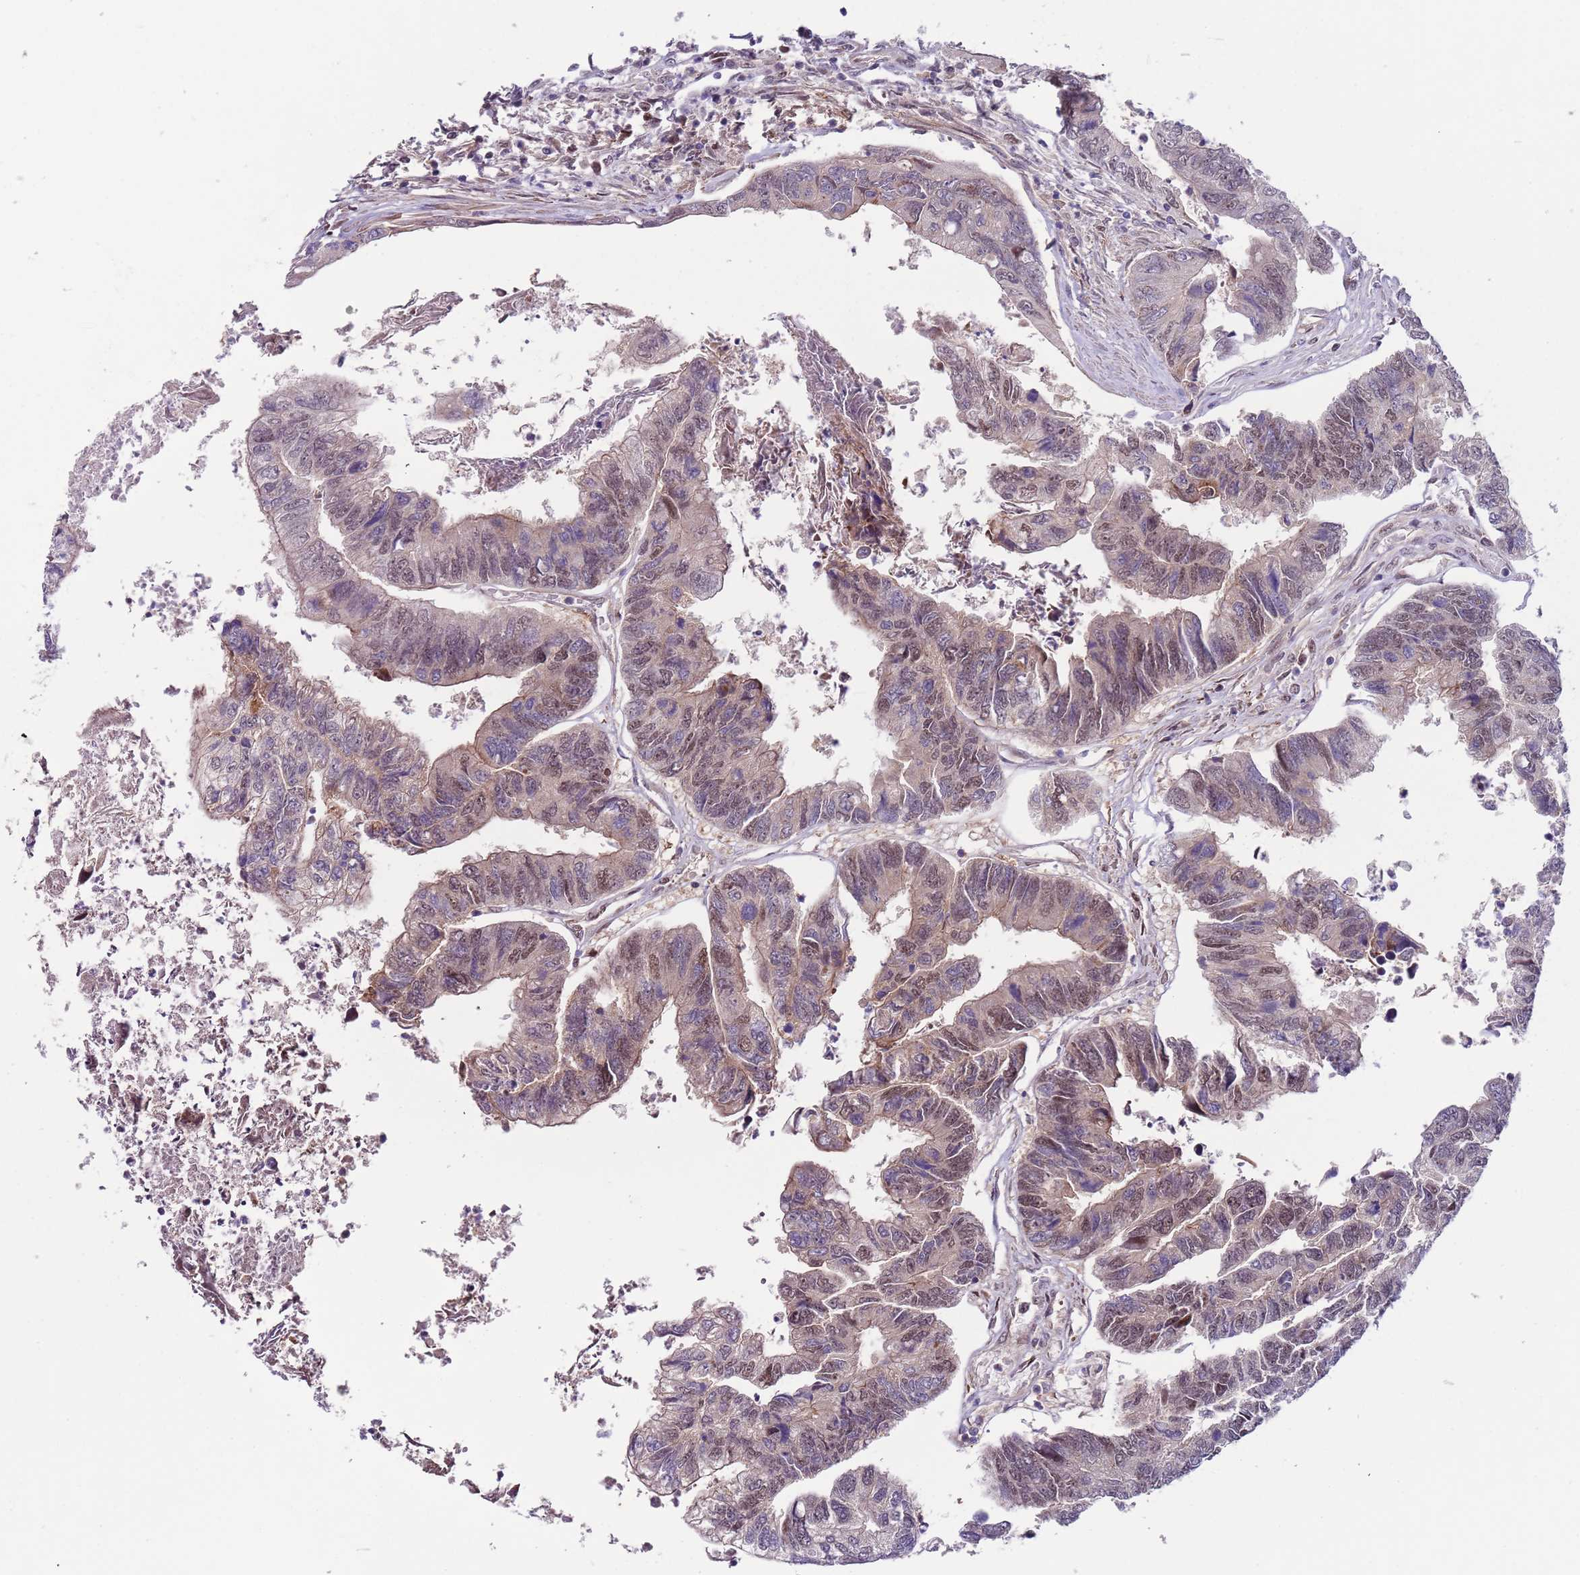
{"staining": {"intensity": "weak", "quantity": "25%-75%", "location": "nuclear"}, "tissue": "colorectal cancer", "cell_type": "Tumor cells", "image_type": "cancer", "snomed": [{"axis": "morphology", "description": "Adenocarcinoma, NOS"}, {"axis": "topography", "description": "Colon"}], "caption": "Protein staining shows weak nuclear expression in about 25%-75% of tumor cells in colorectal cancer (adenocarcinoma).", "gene": "RMND5B", "patient": {"sex": "female", "age": 67}}